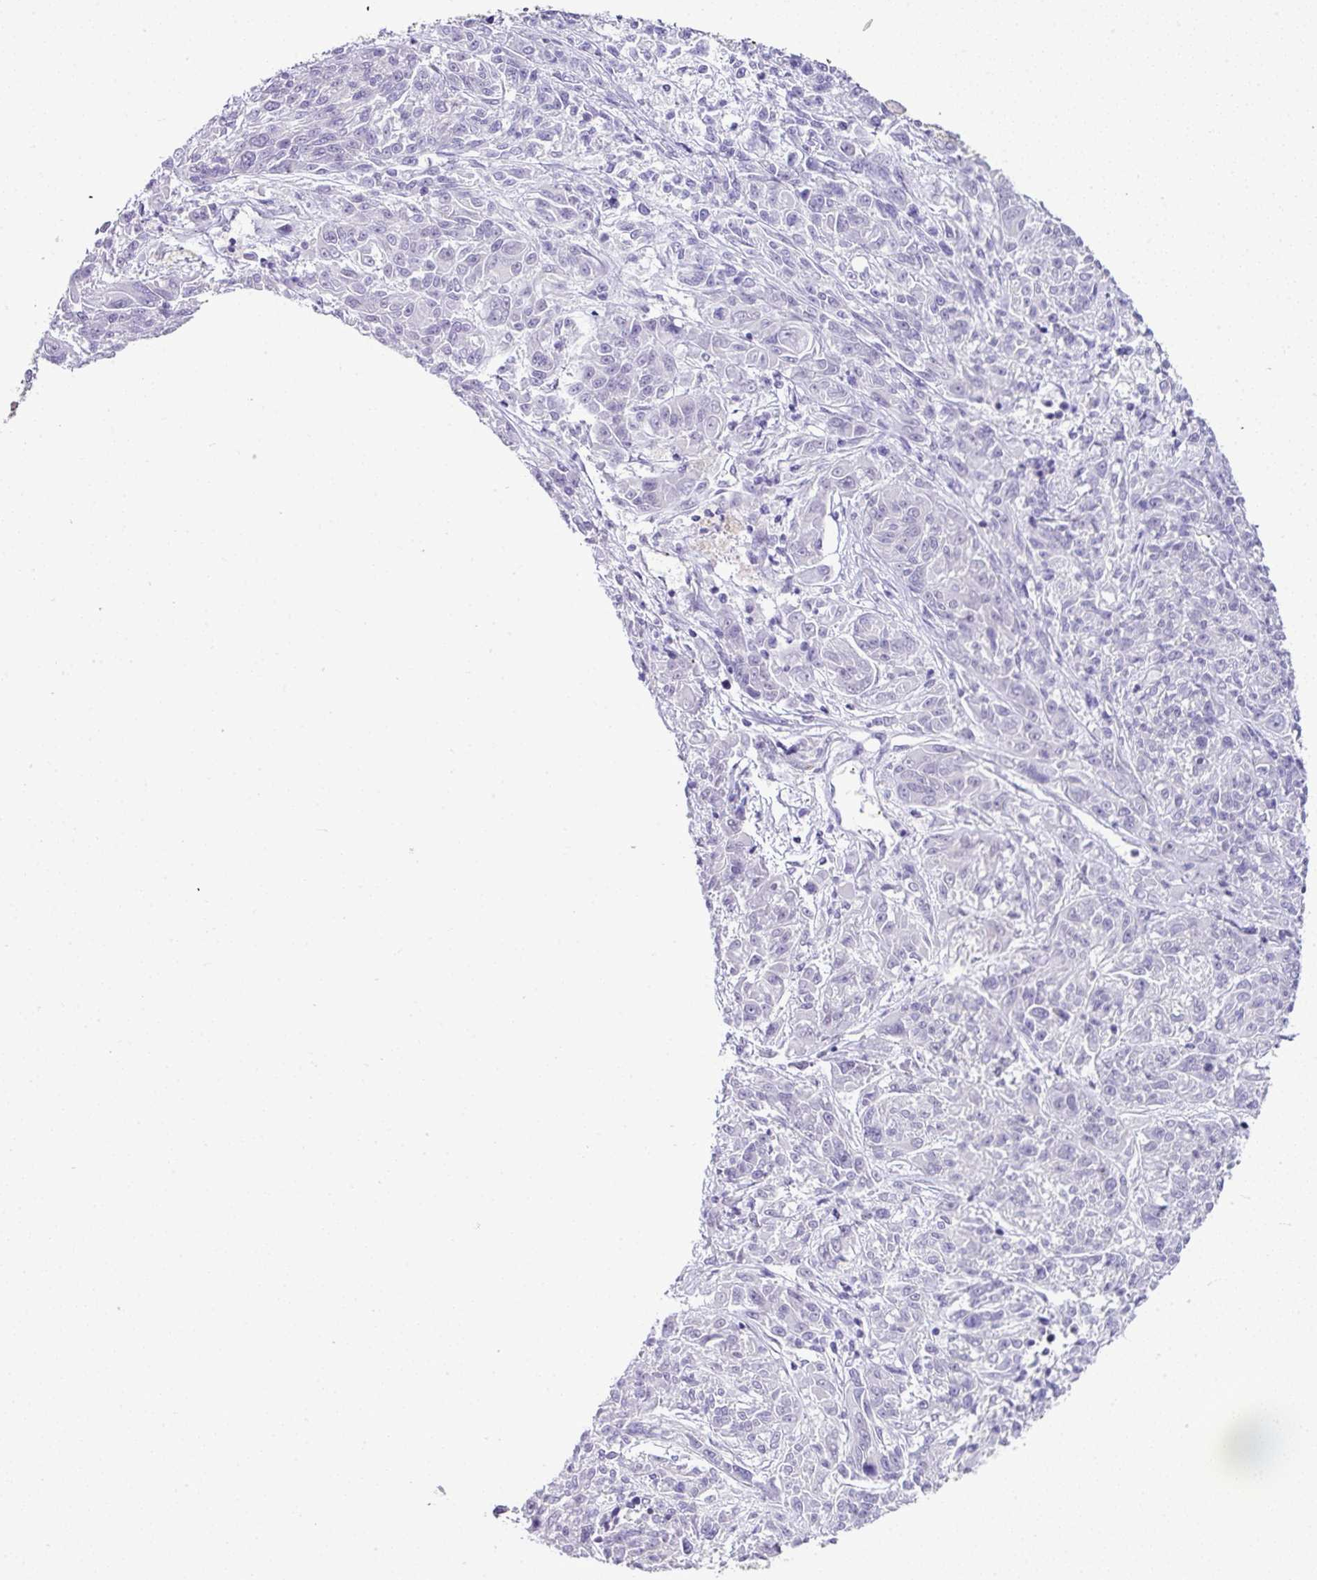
{"staining": {"intensity": "negative", "quantity": "none", "location": "none"}, "tissue": "melanoma", "cell_type": "Tumor cells", "image_type": "cancer", "snomed": [{"axis": "morphology", "description": "Malignant melanoma, NOS"}, {"axis": "topography", "description": "Skin"}], "caption": "Immunohistochemistry (IHC) histopathology image of neoplastic tissue: human melanoma stained with DAB (3,3'-diaminobenzidine) reveals no significant protein expression in tumor cells.", "gene": "CMTM5", "patient": {"sex": "male", "age": 53}}